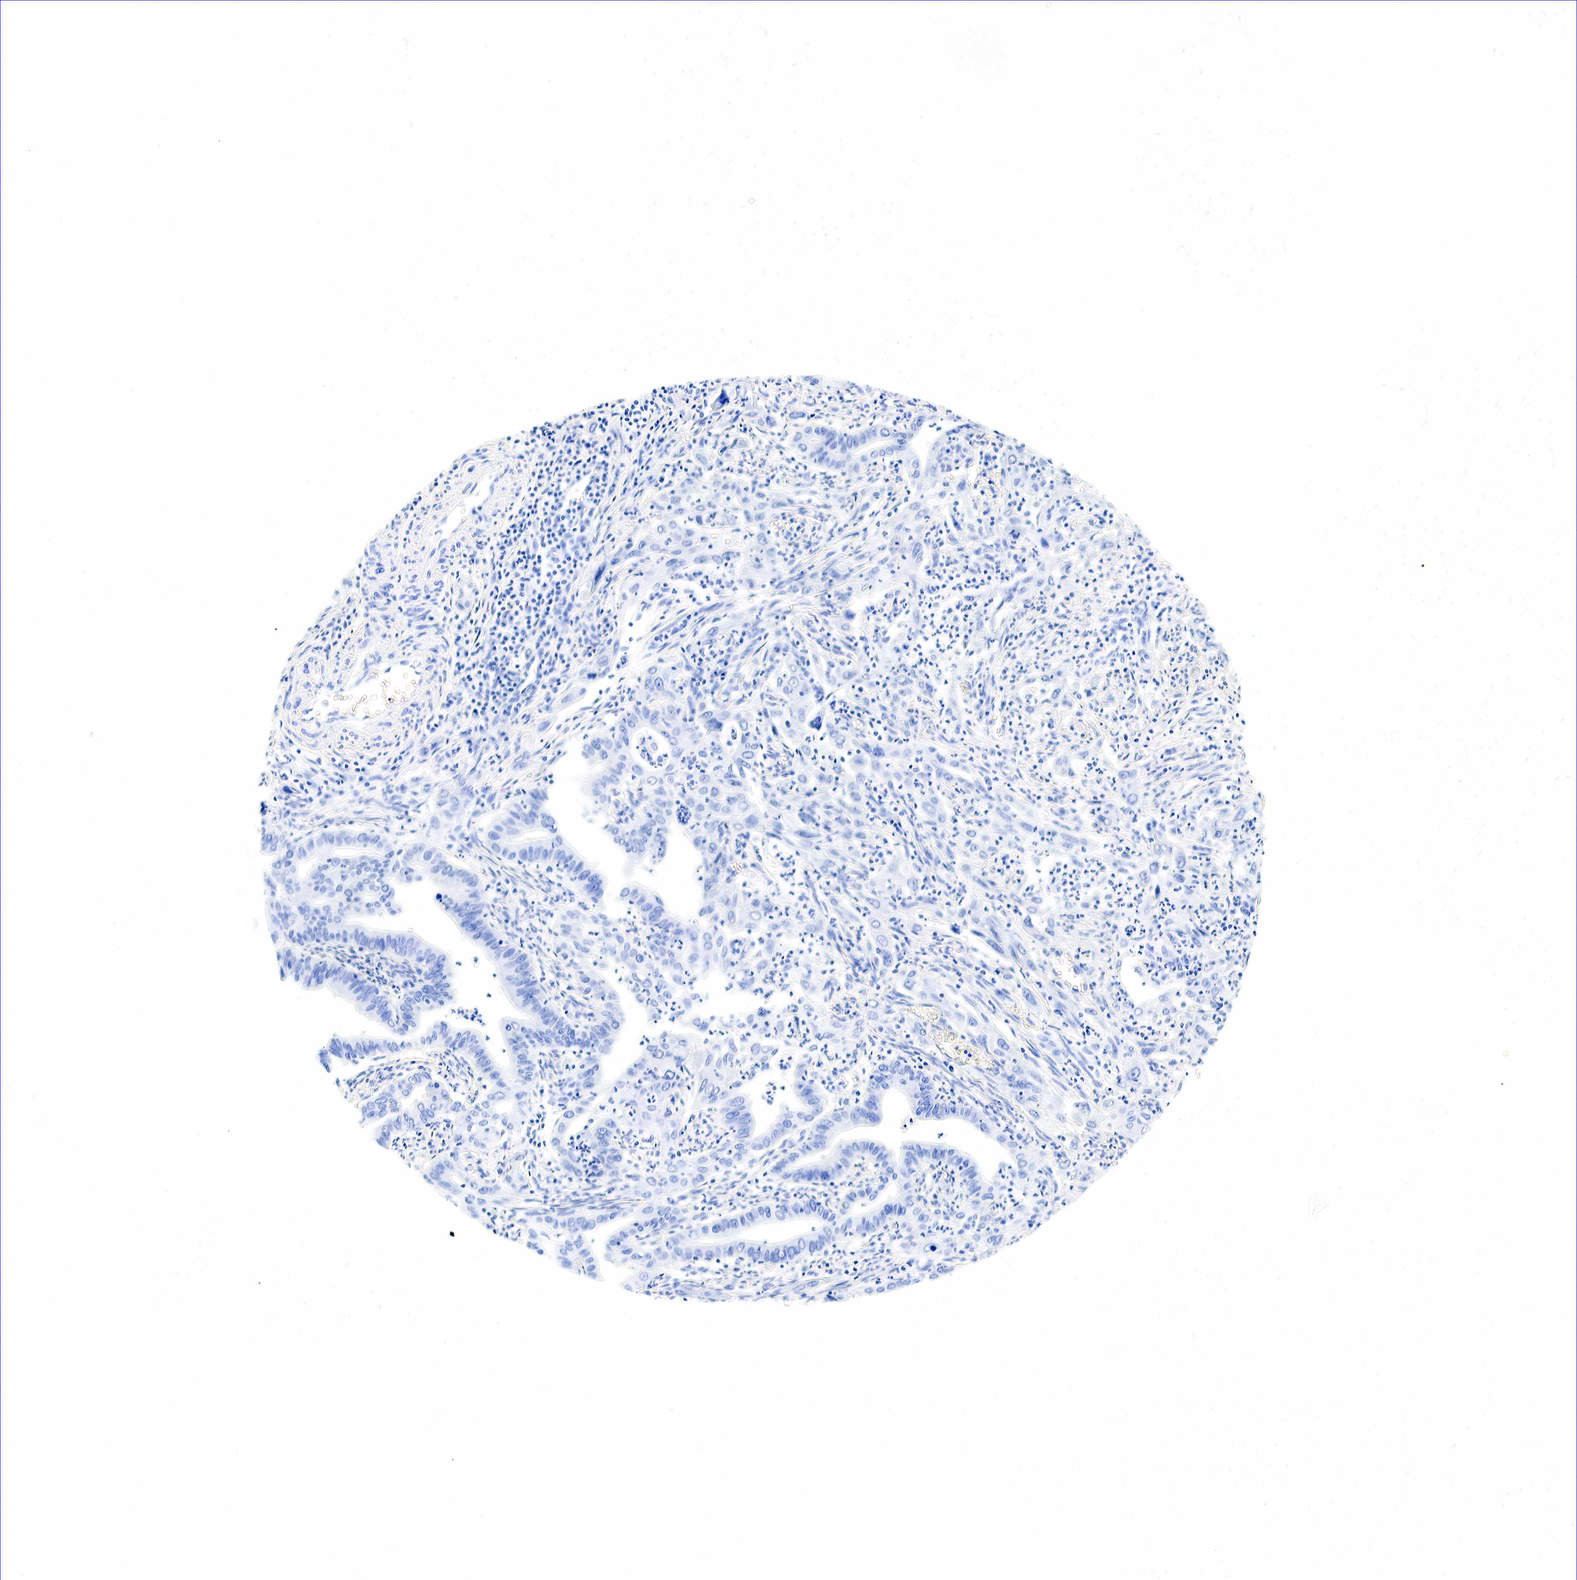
{"staining": {"intensity": "negative", "quantity": "none", "location": "none"}, "tissue": "cervical cancer", "cell_type": "Tumor cells", "image_type": "cancer", "snomed": [{"axis": "morphology", "description": "Normal tissue, NOS"}, {"axis": "morphology", "description": "Adenocarcinoma, NOS"}, {"axis": "topography", "description": "Cervix"}], "caption": "The micrograph exhibits no significant expression in tumor cells of cervical adenocarcinoma. (DAB (3,3'-diaminobenzidine) immunohistochemistry, high magnification).", "gene": "GAST", "patient": {"sex": "female", "age": 34}}